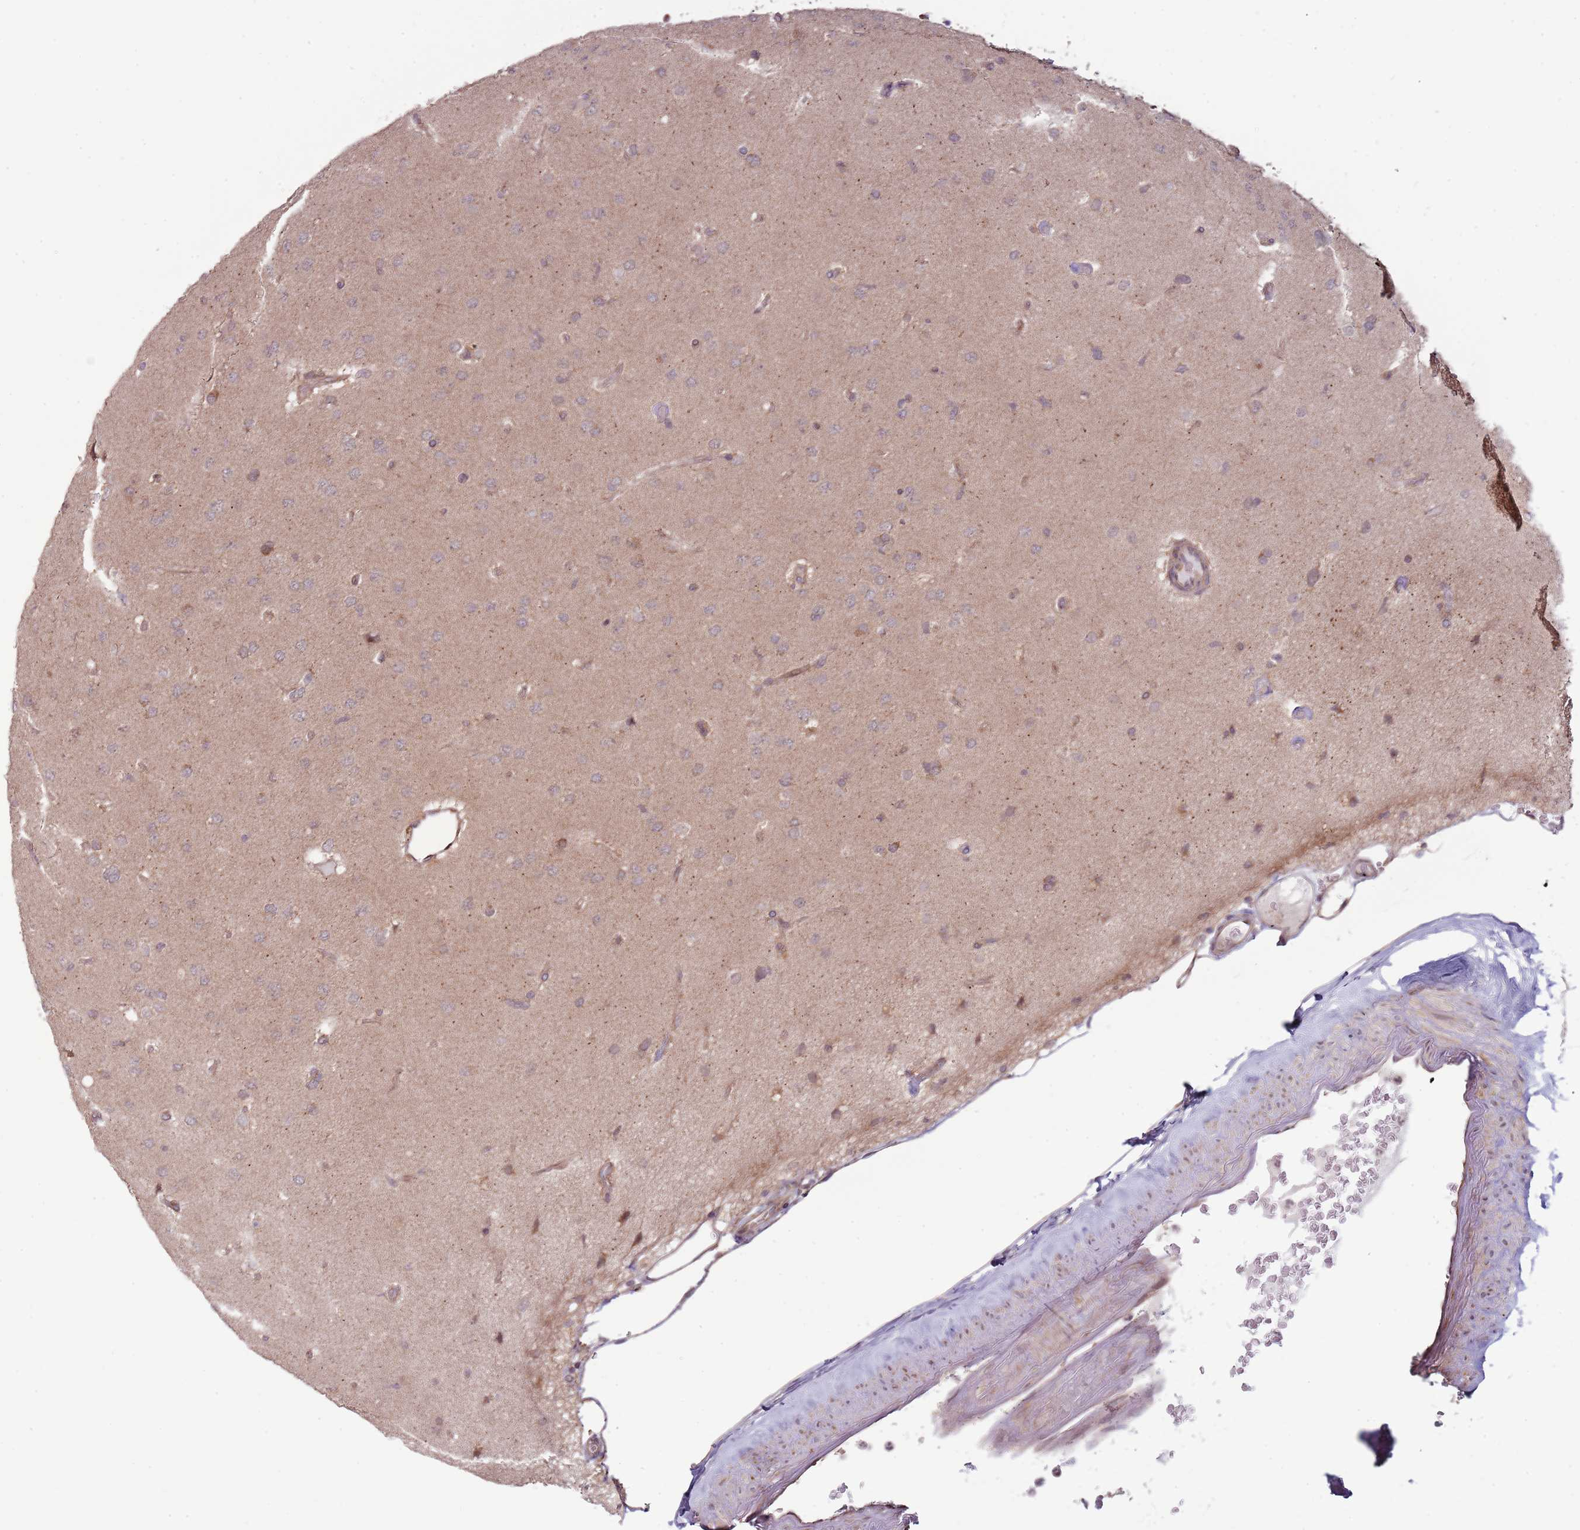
{"staining": {"intensity": "moderate", "quantity": "<25%", "location": "cytoplasmic/membranous"}, "tissue": "glioma", "cell_type": "Tumor cells", "image_type": "cancer", "snomed": [{"axis": "morphology", "description": "Glioma, malignant, High grade"}, {"axis": "topography", "description": "Brain"}], "caption": "Tumor cells exhibit low levels of moderate cytoplasmic/membranous expression in approximately <25% of cells in human glioma. The staining is performed using DAB brown chromogen to label protein expression. The nuclei are counter-stained blue using hematoxylin.", "gene": "RNF181", "patient": {"sex": "male", "age": 77}}